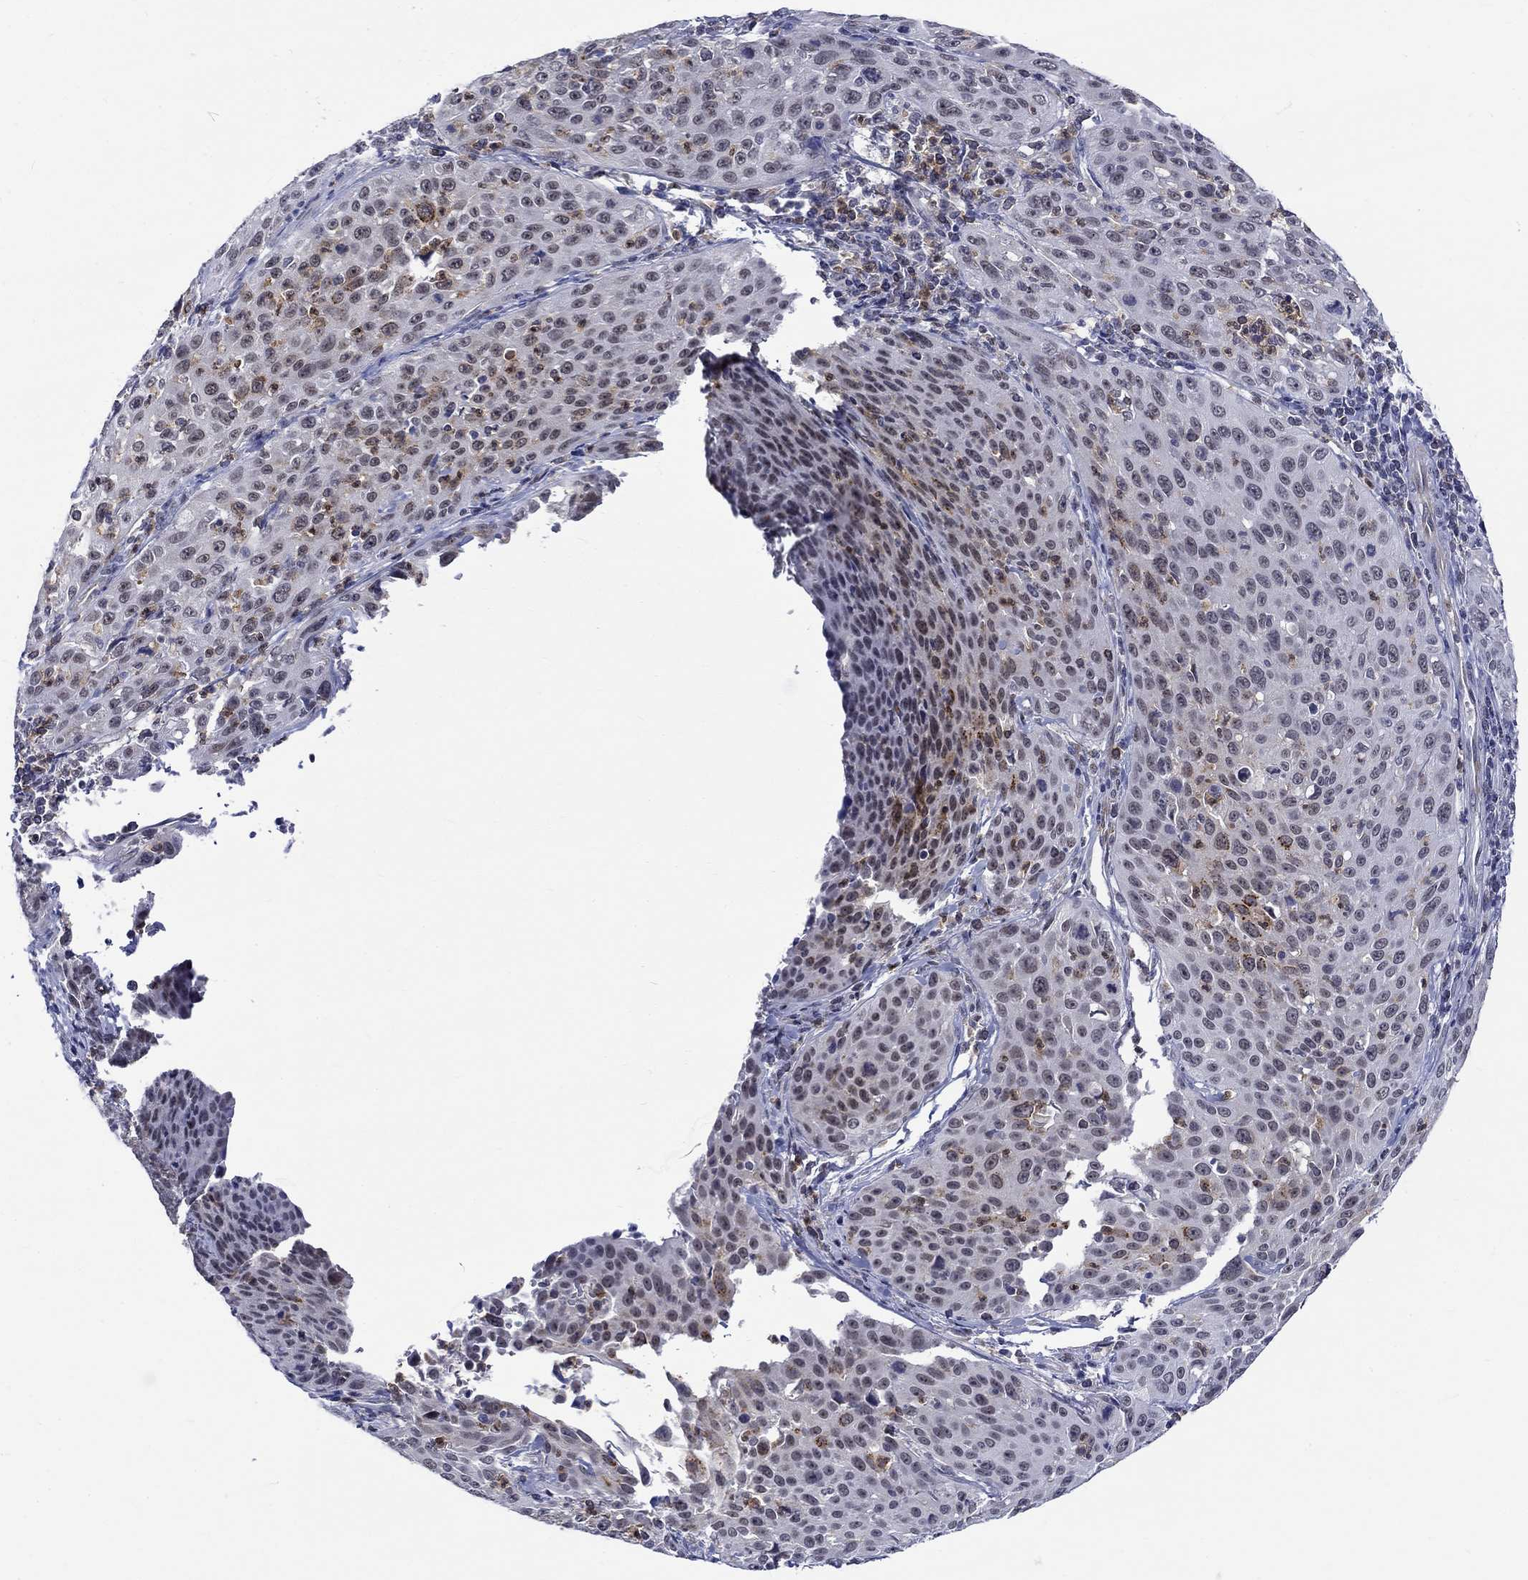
{"staining": {"intensity": "strong", "quantity": "25%-75%", "location": "cytoplasmic/membranous"}, "tissue": "cervical cancer", "cell_type": "Tumor cells", "image_type": "cancer", "snomed": [{"axis": "morphology", "description": "Squamous cell carcinoma, NOS"}, {"axis": "topography", "description": "Cervix"}], "caption": "About 25%-75% of tumor cells in squamous cell carcinoma (cervical) display strong cytoplasmic/membranous protein positivity as visualized by brown immunohistochemical staining.", "gene": "ST6GALNAC1", "patient": {"sex": "female", "age": 26}}